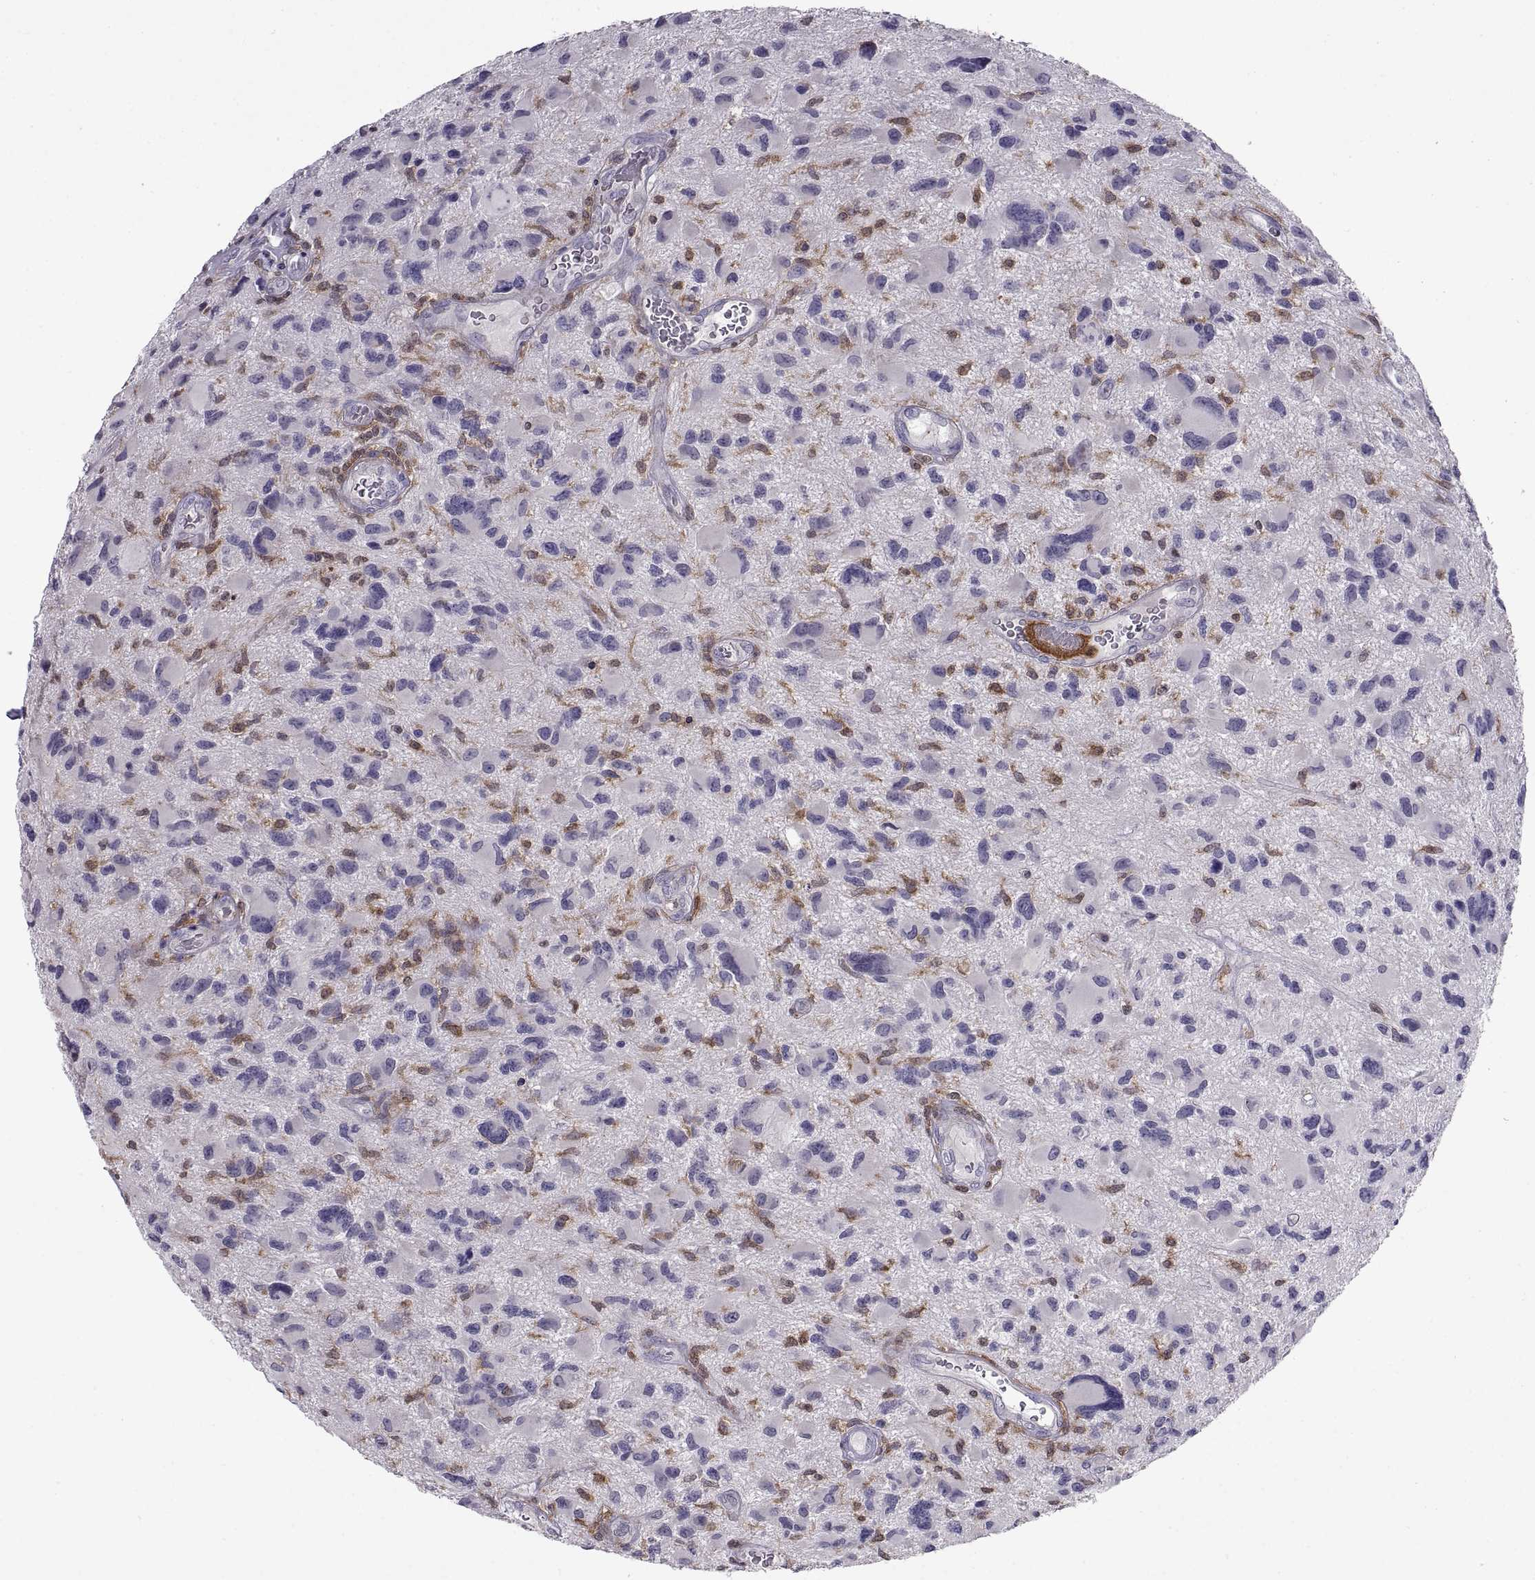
{"staining": {"intensity": "negative", "quantity": "none", "location": "none"}, "tissue": "glioma", "cell_type": "Tumor cells", "image_type": "cancer", "snomed": [{"axis": "morphology", "description": "Glioma, malignant, NOS"}, {"axis": "morphology", "description": "Glioma, malignant, High grade"}, {"axis": "topography", "description": "Brain"}], "caption": "The histopathology image demonstrates no staining of tumor cells in glioma (malignant).", "gene": "DOK3", "patient": {"sex": "female", "age": 71}}